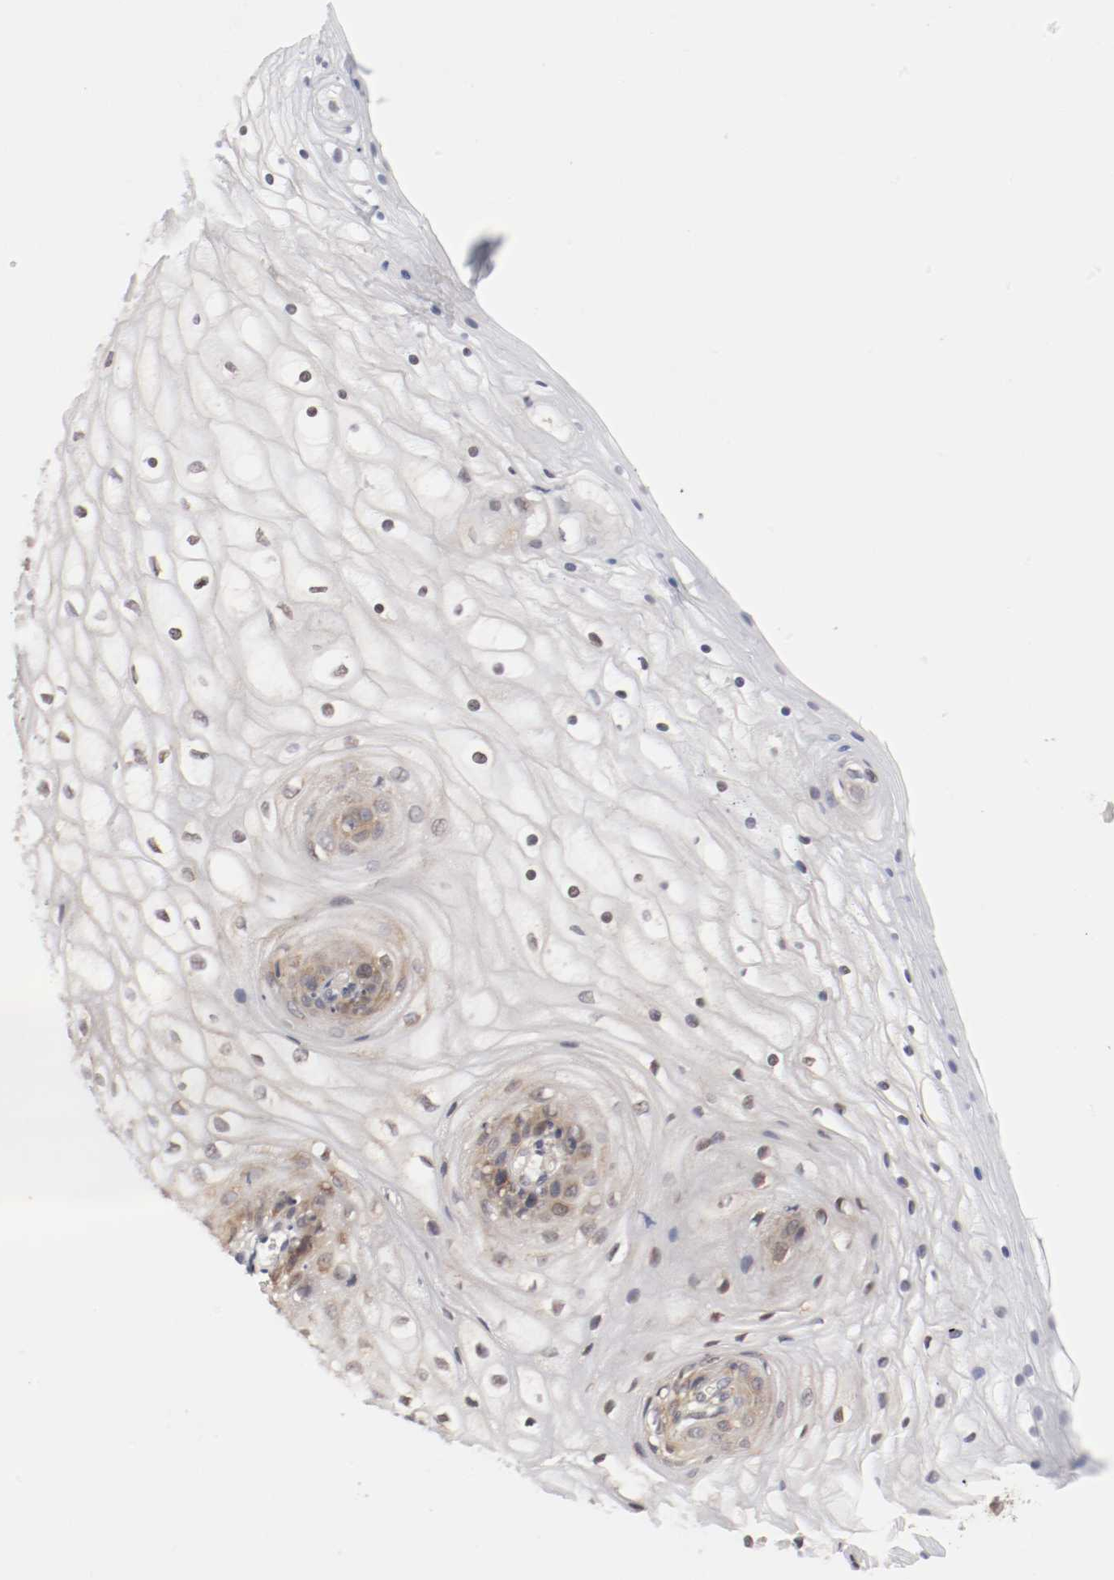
{"staining": {"intensity": "weak", "quantity": "<25%", "location": "cytoplasmic/membranous"}, "tissue": "vagina", "cell_type": "Squamous epithelial cells", "image_type": "normal", "snomed": [{"axis": "morphology", "description": "Normal tissue, NOS"}, {"axis": "topography", "description": "Vagina"}], "caption": "Immunohistochemistry of normal human vagina shows no staining in squamous epithelial cells.", "gene": "FKBP3", "patient": {"sex": "female", "age": 34}}